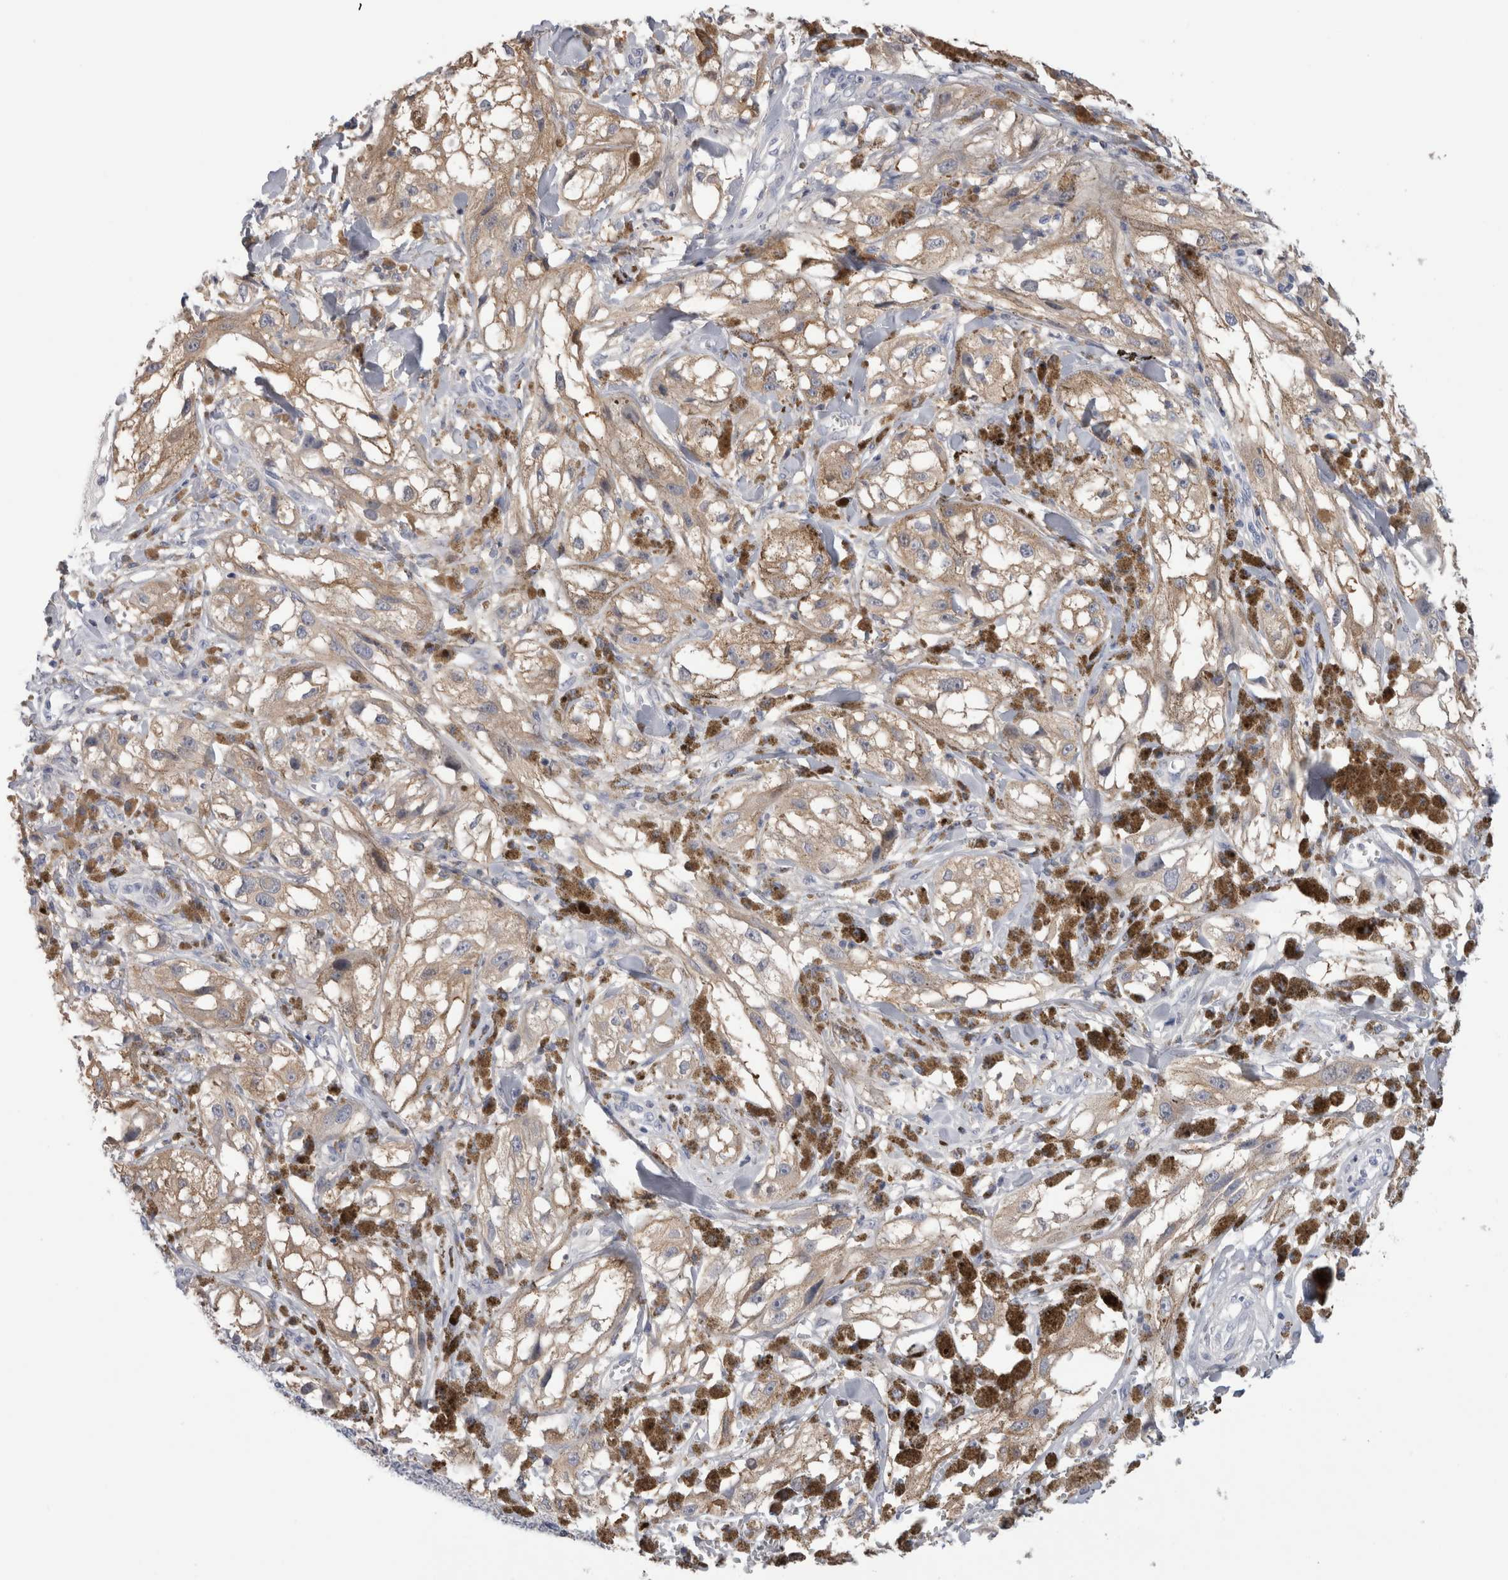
{"staining": {"intensity": "weak", "quantity": ">75%", "location": "cytoplasmic/membranous"}, "tissue": "melanoma", "cell_type": "Tumor cells", "image_type": "cancer", "snomed": [{"axis": "morphology", "description": "Malignant melanoma, NOS"}, {"axis": "topography", "description": "Skin"}], "caption": "Immunohistochemistry image of neoplastic tissue: human melanoma stained using immunohistochemistry displays low levels of weak protein expression localized specifically in the cytoplasmic/membranous of tumor cells, appearing as a cytoplasmic/membranous brown color.", "gene": "SCRN1", "patient": {"sex": "male", "age": 88}}